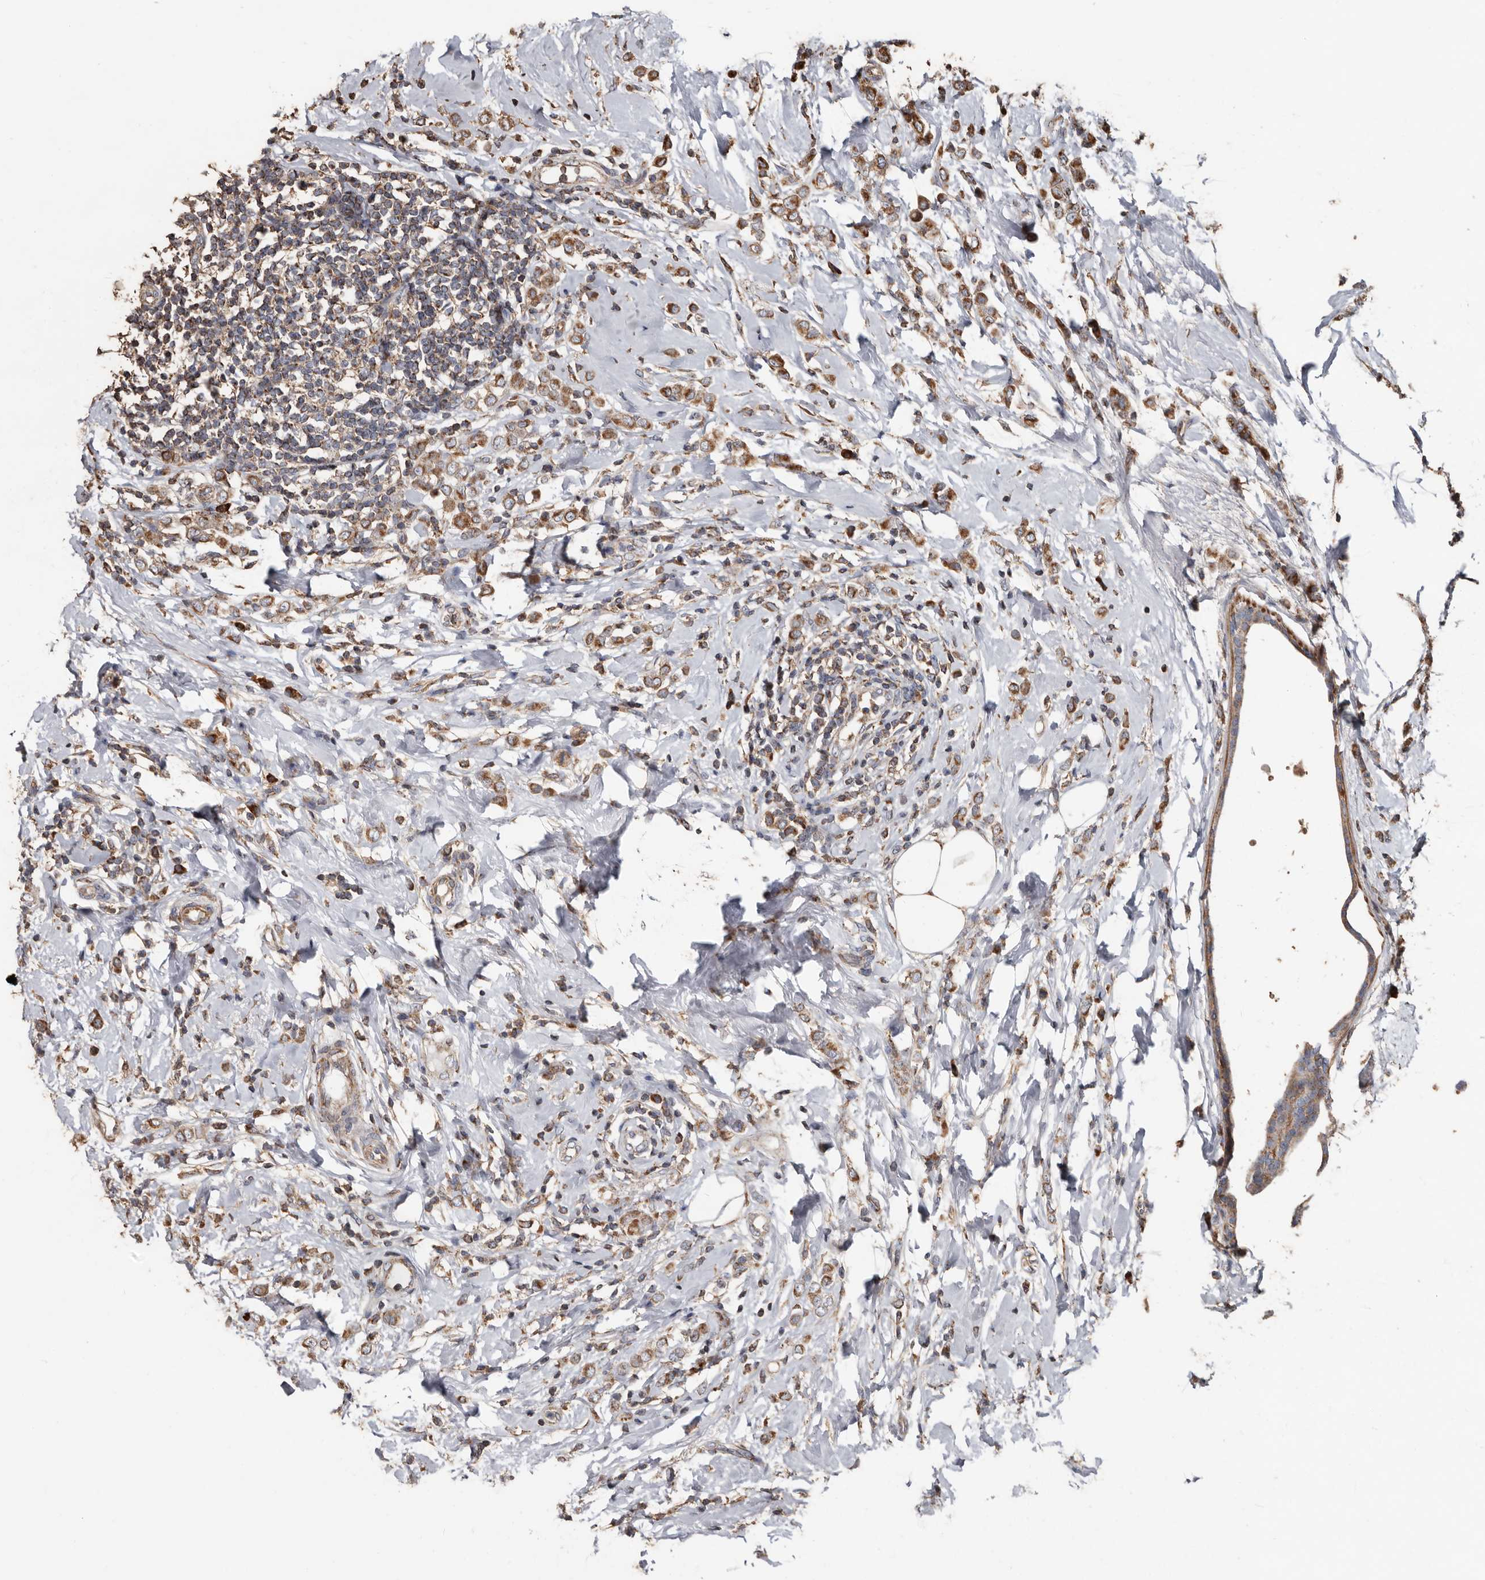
{"staining": {"intensity": "moderate", "quantity": ">75%", "location": "cytoplasmic/membranous"}, "tissue": "breast cancer", "cell_type": "Tumor cells", "image_type": "cancer", "snomed": [{"axis": "morphology", "description": "Lobular carcinoma"}, {"axis": "topography", "description": "Breast"}], "caption": "Immunohistochemistry (IHC) (DAB (3,3'-diaminobenzidine)) staining of breast lobular carcinoma demonstrates moderate cytoplasmic/membranous protein positivity in approximately >75% of tumor cells. (IHC, brightfield microscopy, high magnification).", "gene": "OSGIN2", "patient": {"sex": "female", "age": 47}}